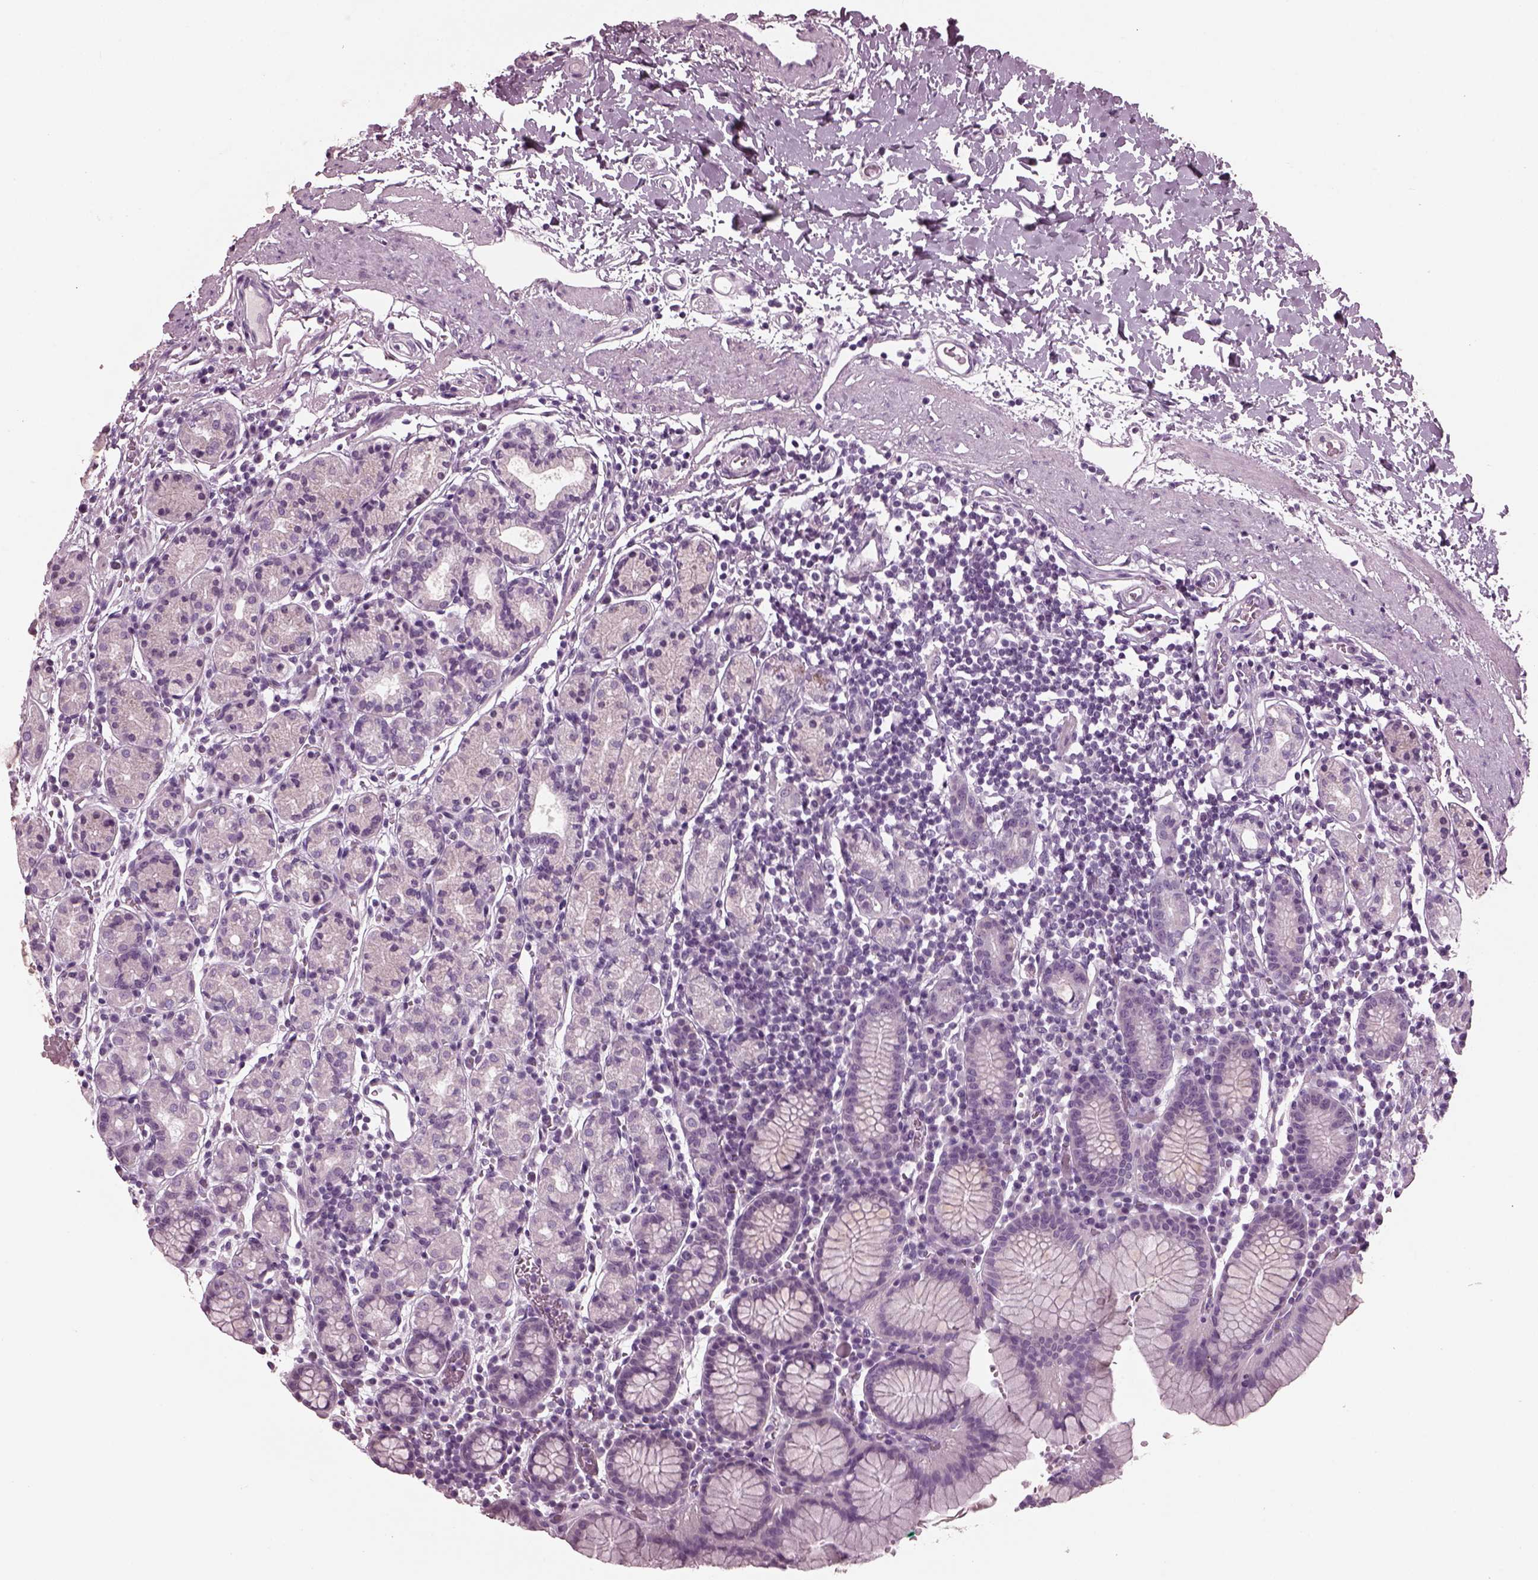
{"staining": {"intensity": "negative", "quantity": "none", "location": "none"}, "tissue": "stomach", "cell_type": "Glandular cells", "image_type": "normal", "snomed": [{"axis": "morphology", "description": "Normal tissue, NOS"}, {"axis": "topography", "description": "Stomach, upper"}, {"axis": "topography", "description": "Stomach"}], "caption": "Micrograph shows no significant protein expression in glandular cells of unremarkable stomach. The staining was performed using DAB to visualize the protein expression in brown, while the nuclei were stained in blue with hematoxylin (Magnification: 20x).", "gene": "DPYSL5", "patient": {"sex": "male", "age": 62}}